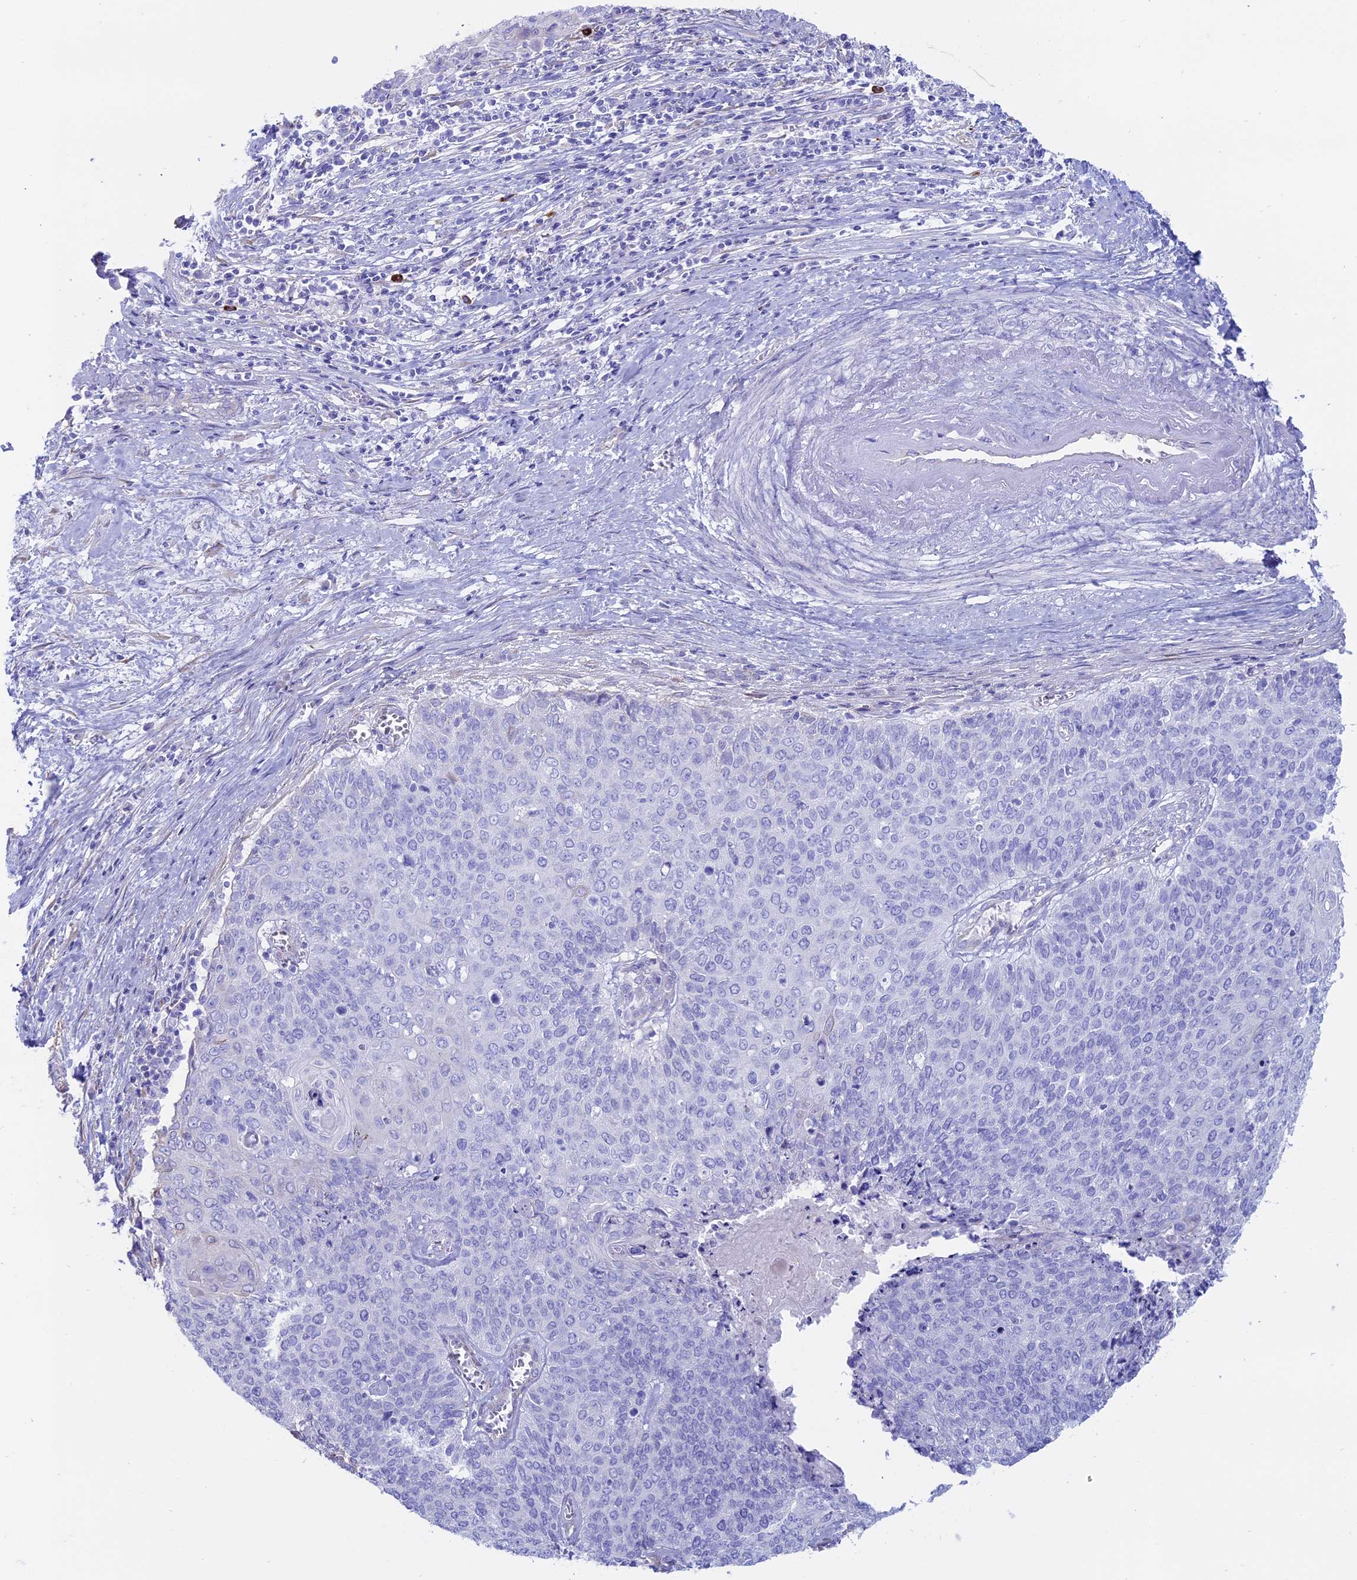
{"staining": {"intensity": "negative", "quantity": "none", "location": "none"}, "tissue": "cervical cancer", "cell_type": "Tumor cells", "image_type": "cancer", "snomed": [{"axis": "morphology", "description": "Squamous cell carcinoma, NOS"}, {"axis": "topography", "description": "Cervix"}], "caption": "The photomicrograph shows no significant staining in tumor cells of cervical cancer.", "gene": "OR2AE1", "patient": {"sex": "female", "age": 39}}